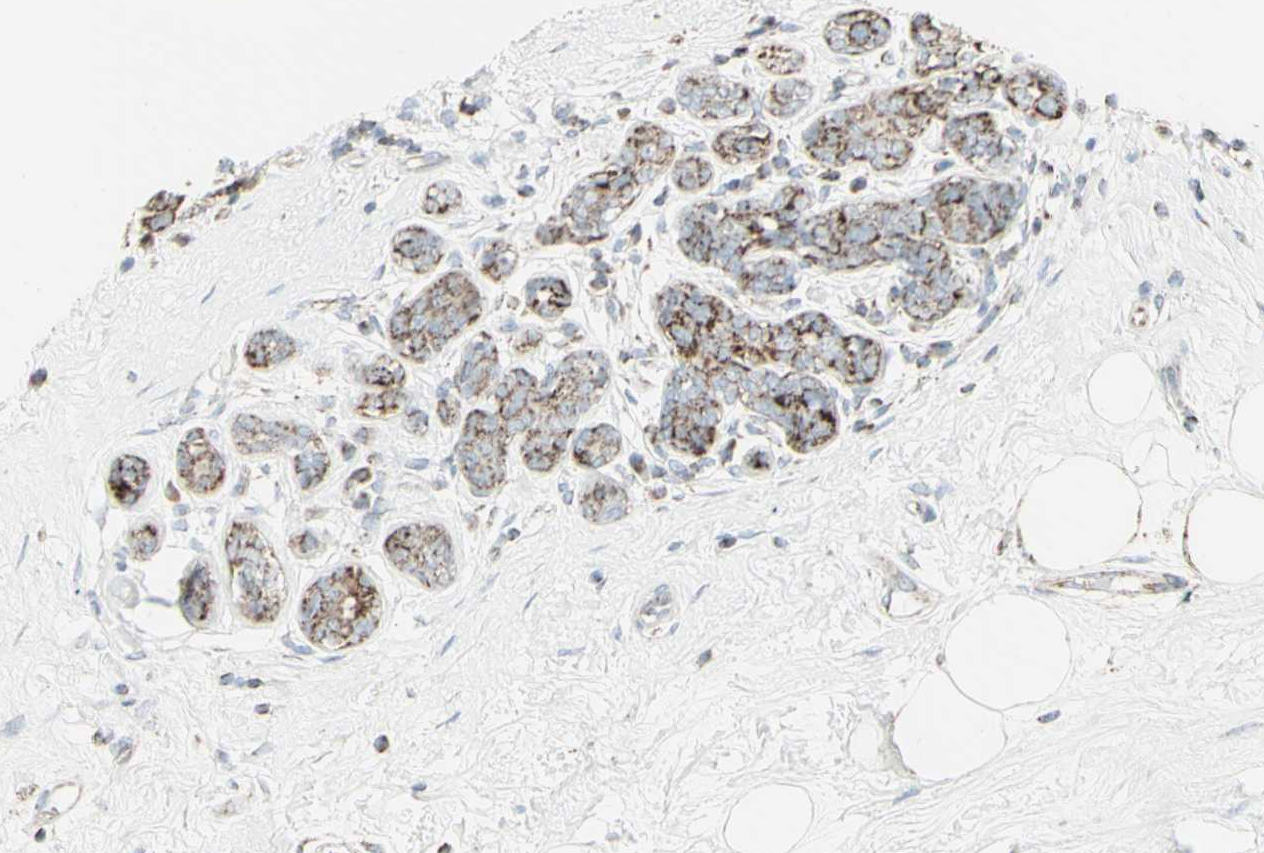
{"staining": {"intensity": "moderate", "quantity": ">75%", "location": "cytoplasmic/membranous"}, "tissue": "breast cancer", "cell_type": "Tumor cells", "image_type": "cancer", "snomed": [{"axis": "morphology", "description": "Normal tissue, NOS"}, {"axis": "morphology", "description": "Duct carcinoma"}, {"axis": "topography", "description": "Breast"}], "caption": "Protein expression analysis of breast cancer (infiltrating ductal carcinoma) demonstrates moderate cytoplasmic/membranous expression in approximately >75% of tumor cells. (brown staining indicates protein expression, while blue staining denotes nuclei).", "gene": "PLGRKT", "patient": {"sex": "female", "age": 39}}